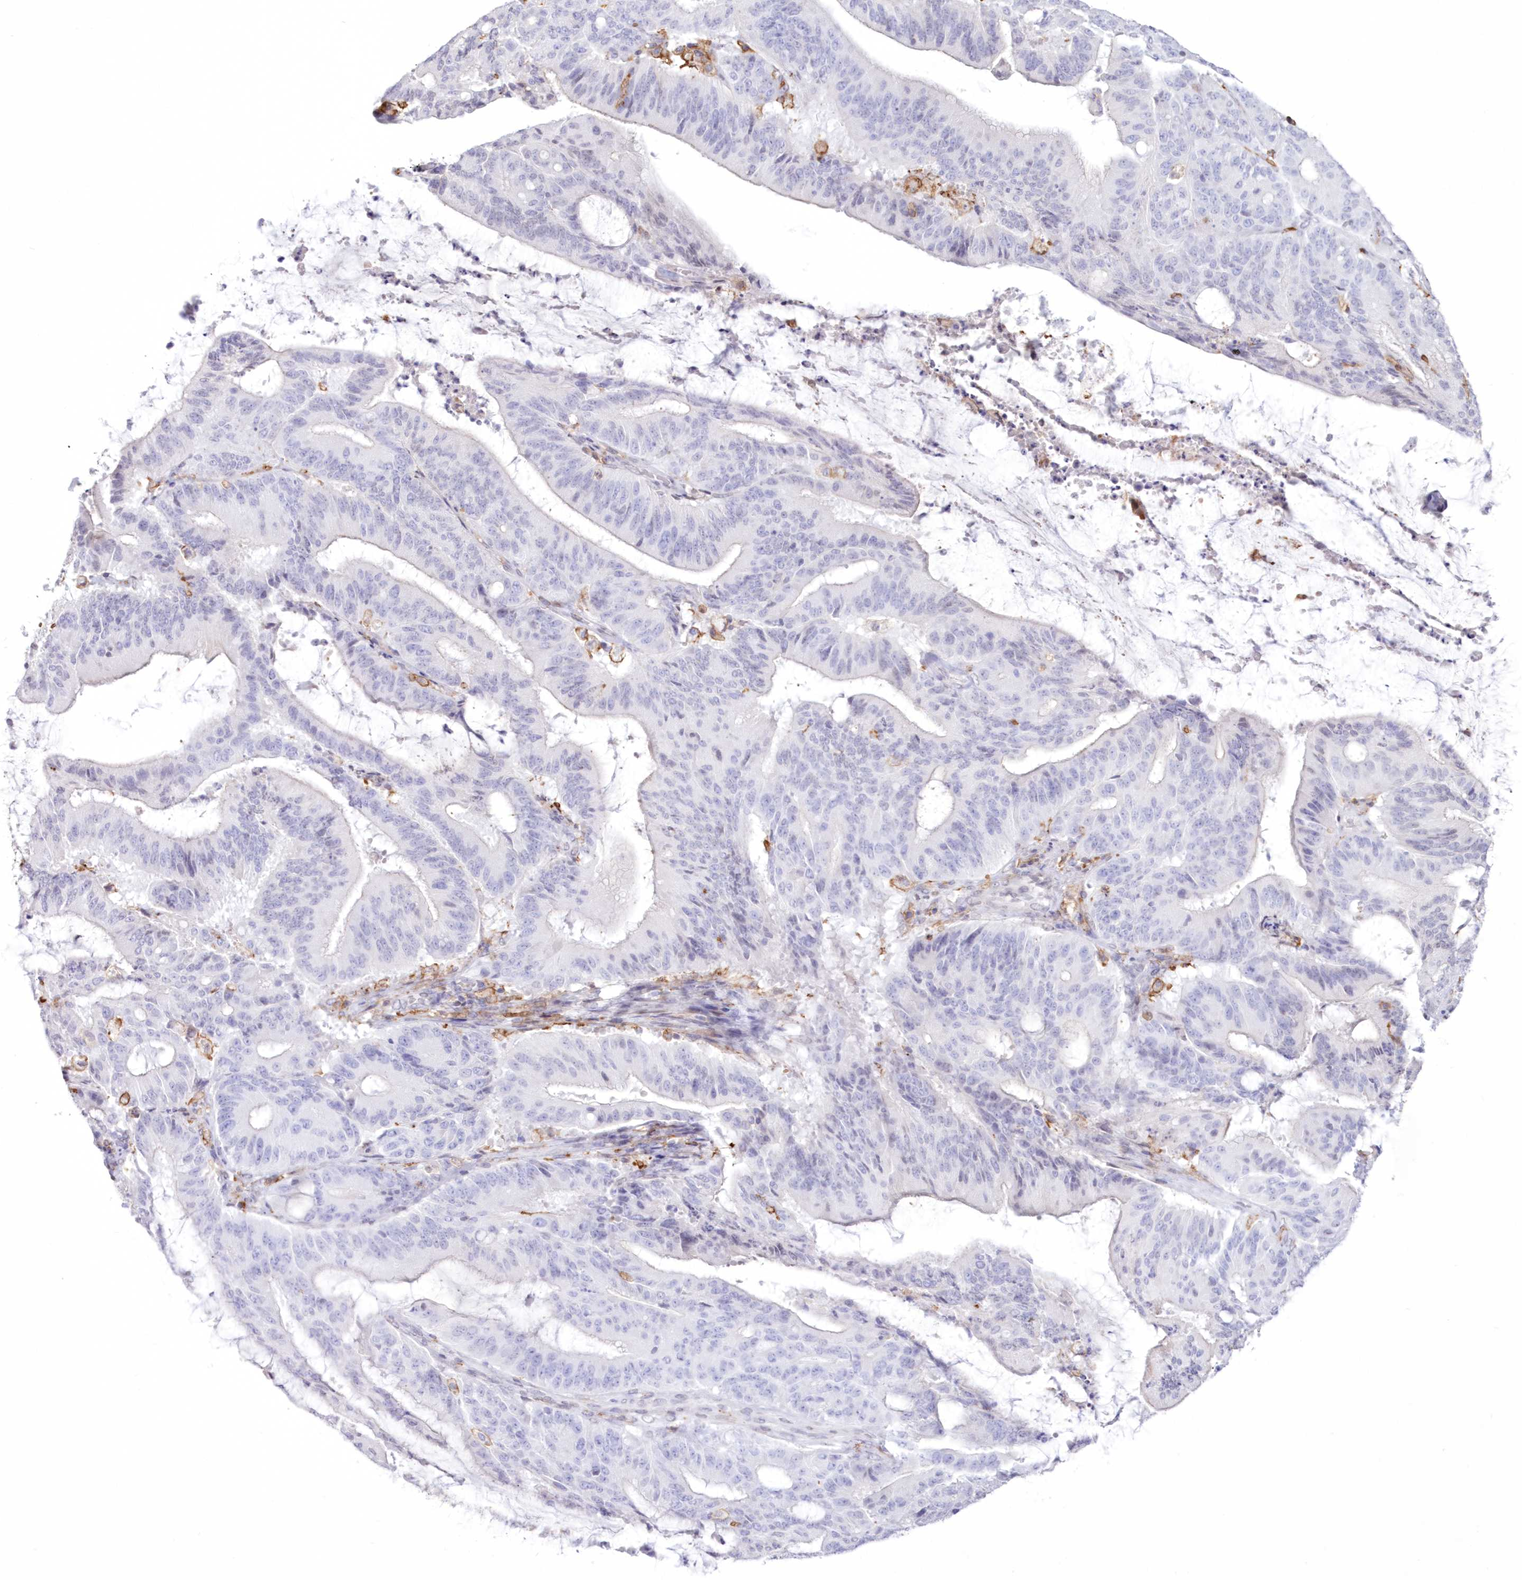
{"staining": {"intensity": "negative", "quantity": "none", "location": "none"}, "tissue": "liver cancer", "cell_type": "Tumor cells", "image_type": "cancer", "snomed": [{"axis": "morphology", "description": "Normal tissue, NOS"}, {"axis": "morphology", "description": "Cholangiocarcinoma"}, {"axis": "topography", "description": "Liver"}, {"axis": "topography", "description": "Peripheral nerve tissue"}], "caption": "The image demonstrates no significant expression in tumor cells of cholangiocarcinoma (liver).", "gene": "C11orf1", "patient": {"sex": "female", "age": 73}}